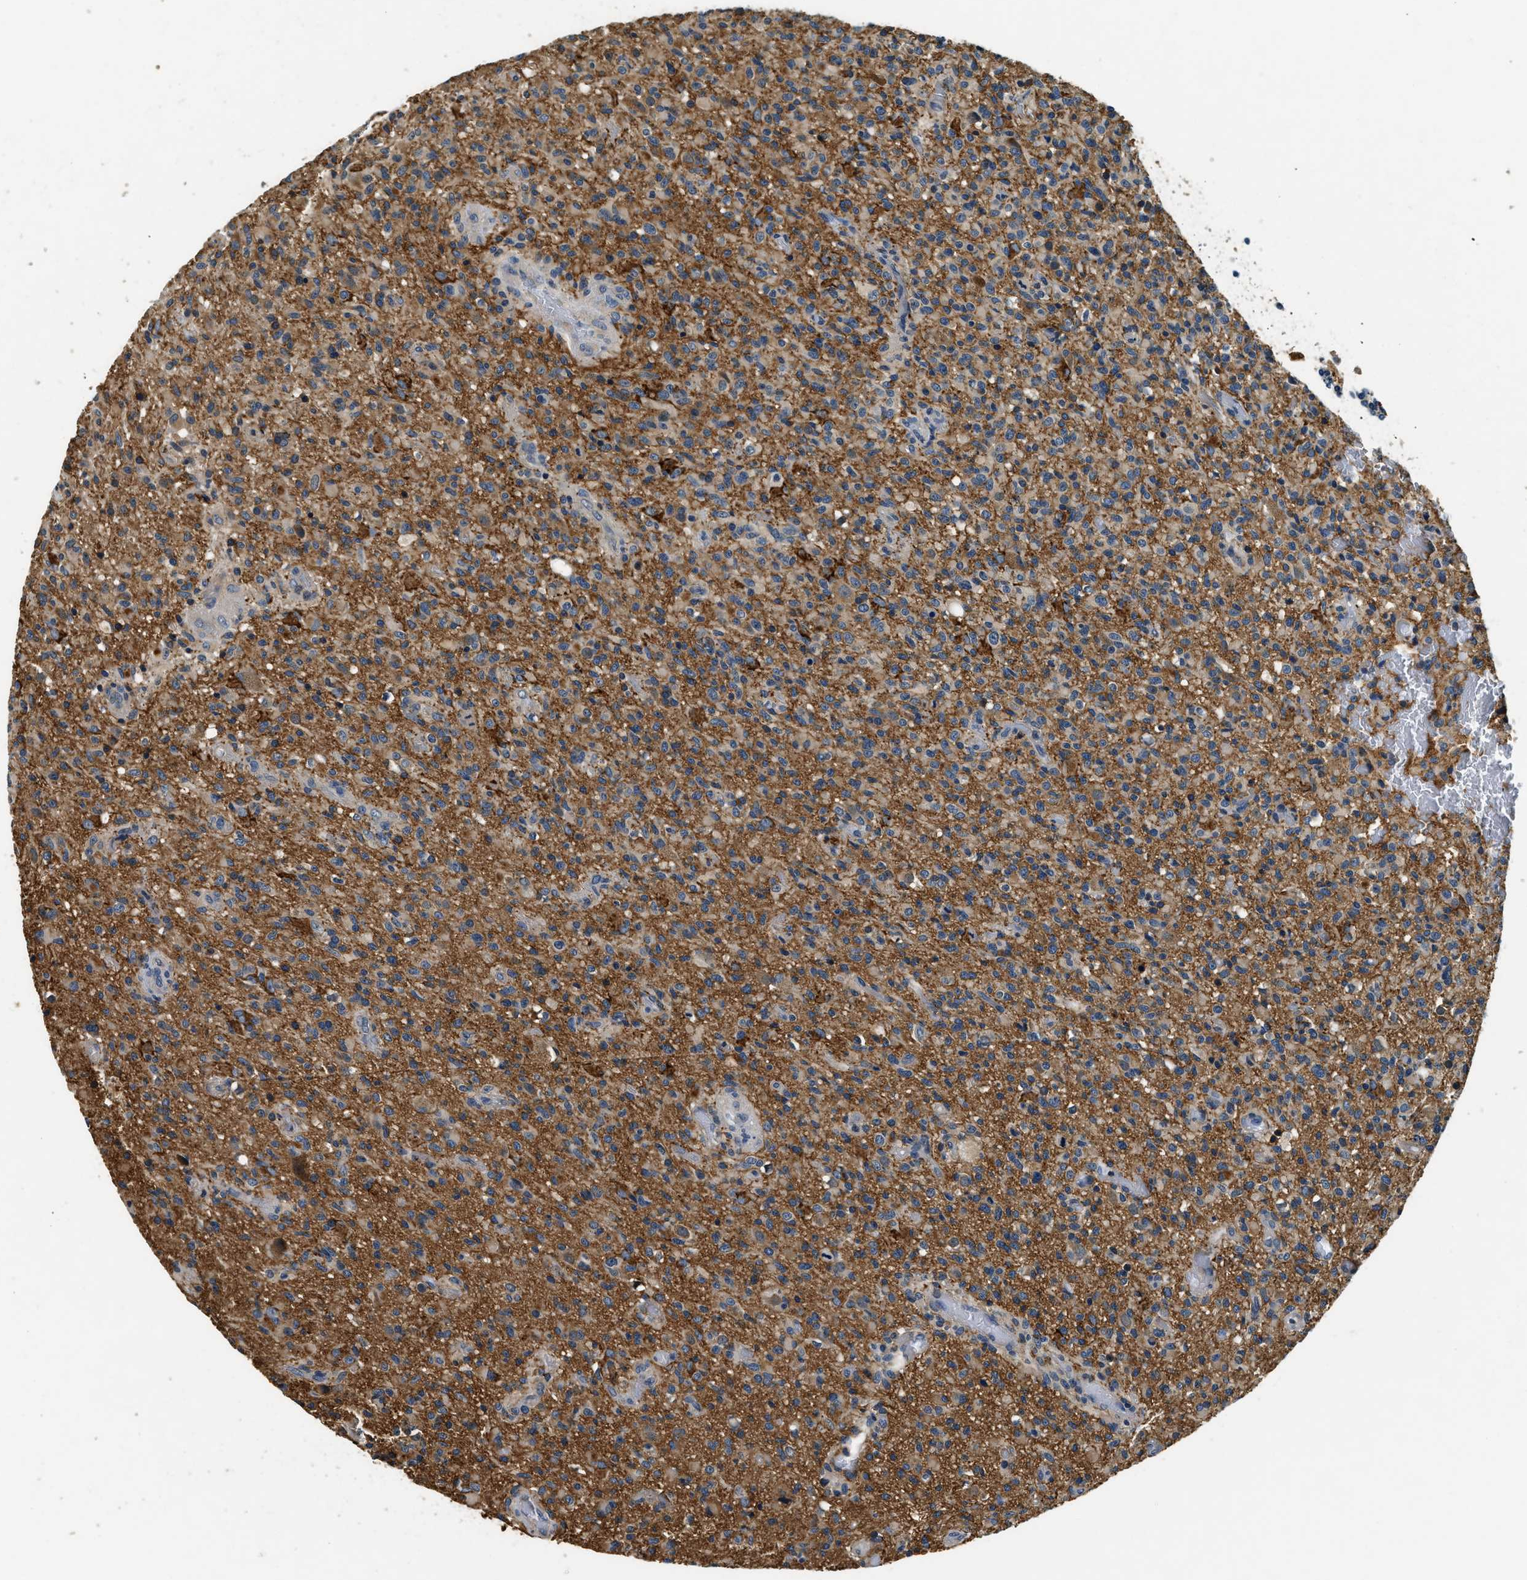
{"staining": {"intensity": "moderate", "quantity": "25%-75%", "location": "cytoplasmic/membranous"}, "tissue": "glioma", "cell_type": "Tumor cells", "image_type": "cancer", "snomed": [{"axis": "morphology", "description": "Glioma, malignant, High grade"}, {"axis": "topography", "description": "Brain"}], "caption": "Glioma stained for a protein displays moderate cytoplasmic/membranous positivity in tumor cells. The staining is performed using DAB (3,3'-diaminobenzidine) brown chromogen to label protein expression. The nuclei are counter-stained blue using hematoxylin.", "gene": "RESF1", "patient": {"sex": "male", "age": 71}}